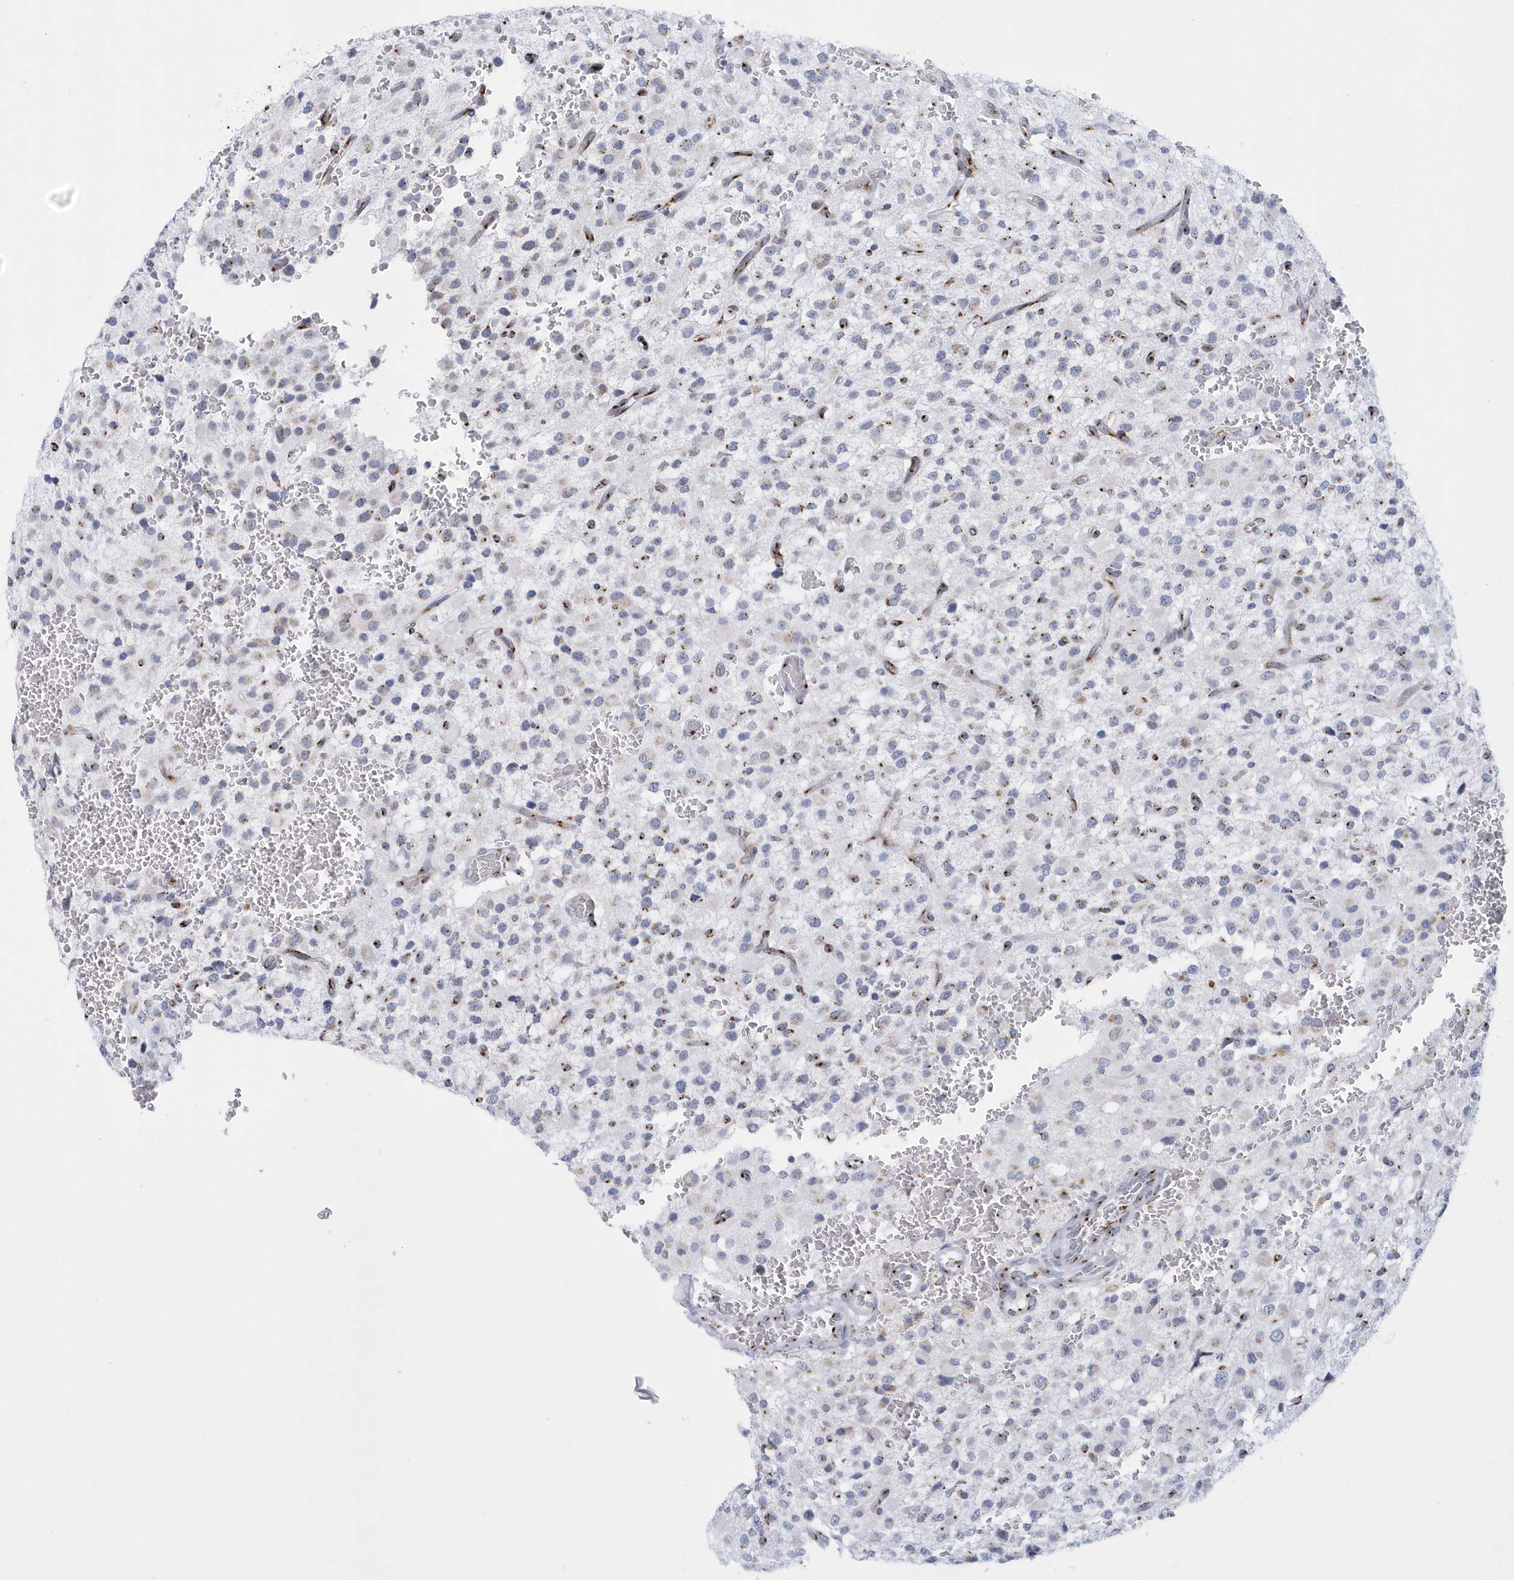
{"staining": {"intensity": "negative", "quantity": "none", "location": "none"}, "tissue": "glioma", "cell_type": "Tumor cells", "image_type": "cancer", "snomed": [{"axis": "morphology", "description": "Glioma, malignant, High grade"}, {"axis": "topography", "description": "Brain"}], "caption": "This is an IHC micrograph of human glioma. There is no staining in tumor cells.", "gene": "SLX9", "patient": {"sex": "male", "age": 34}}